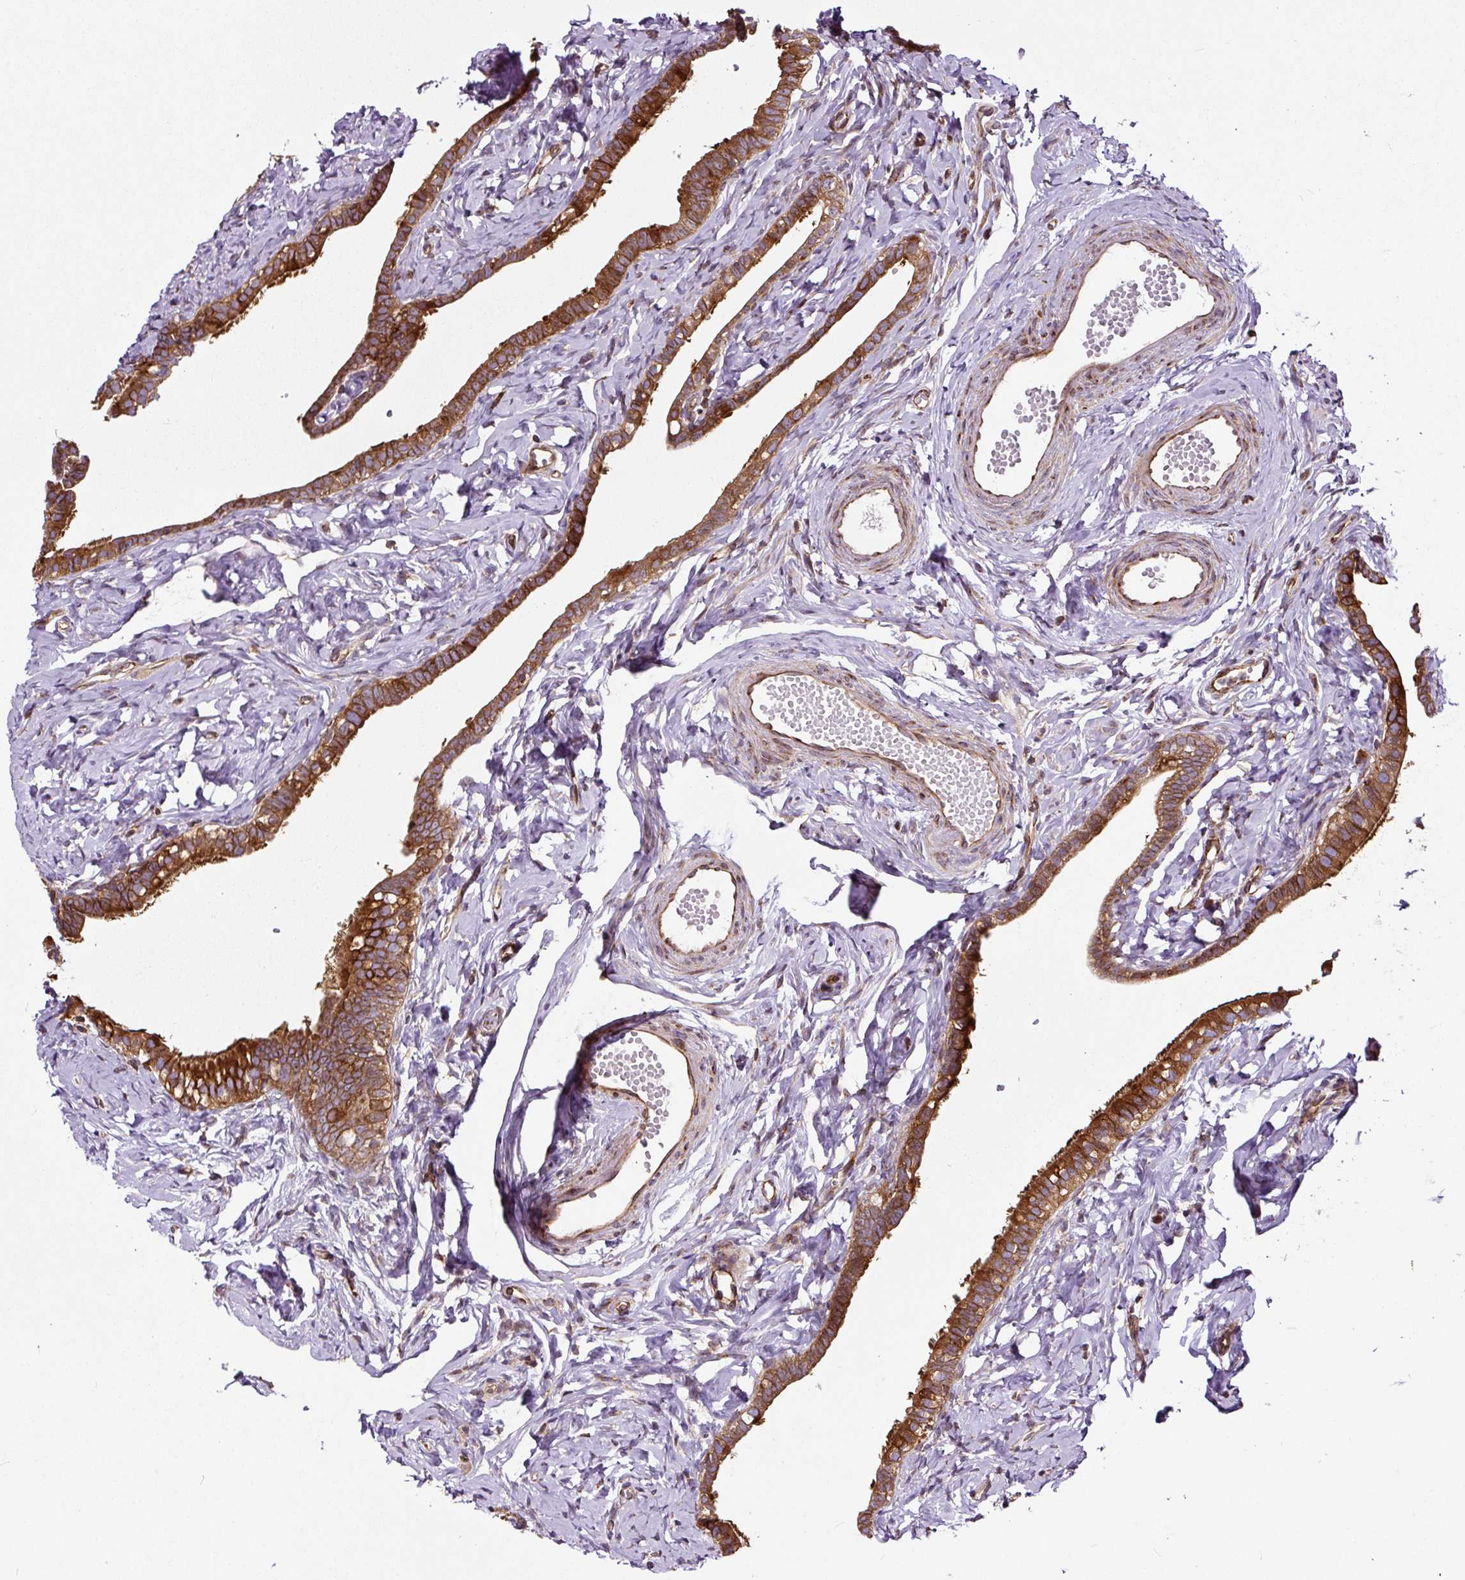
{"staining": {"intensity": "strong", "quantity": ">75%", "location": "cytoplasmic/membranous"}, "tissue": "fallopian tube", "cell_type": "Glandular cells", "image_type": "normal", "snomed": [{"axis": "morphology", "description": "Normal tissue, NOS"}, {"axis": "topography", "description": "Fallopian tube"}], "caption": "A brown stain highlights strong cytoplasmic/membranous positivity of a protein in glandular cells of normal human fallopian tube. (IHC, brightfield microscopy, high magnification).", "gene": "KDM4E", "patient": {"sex": "female", "age": 66}}